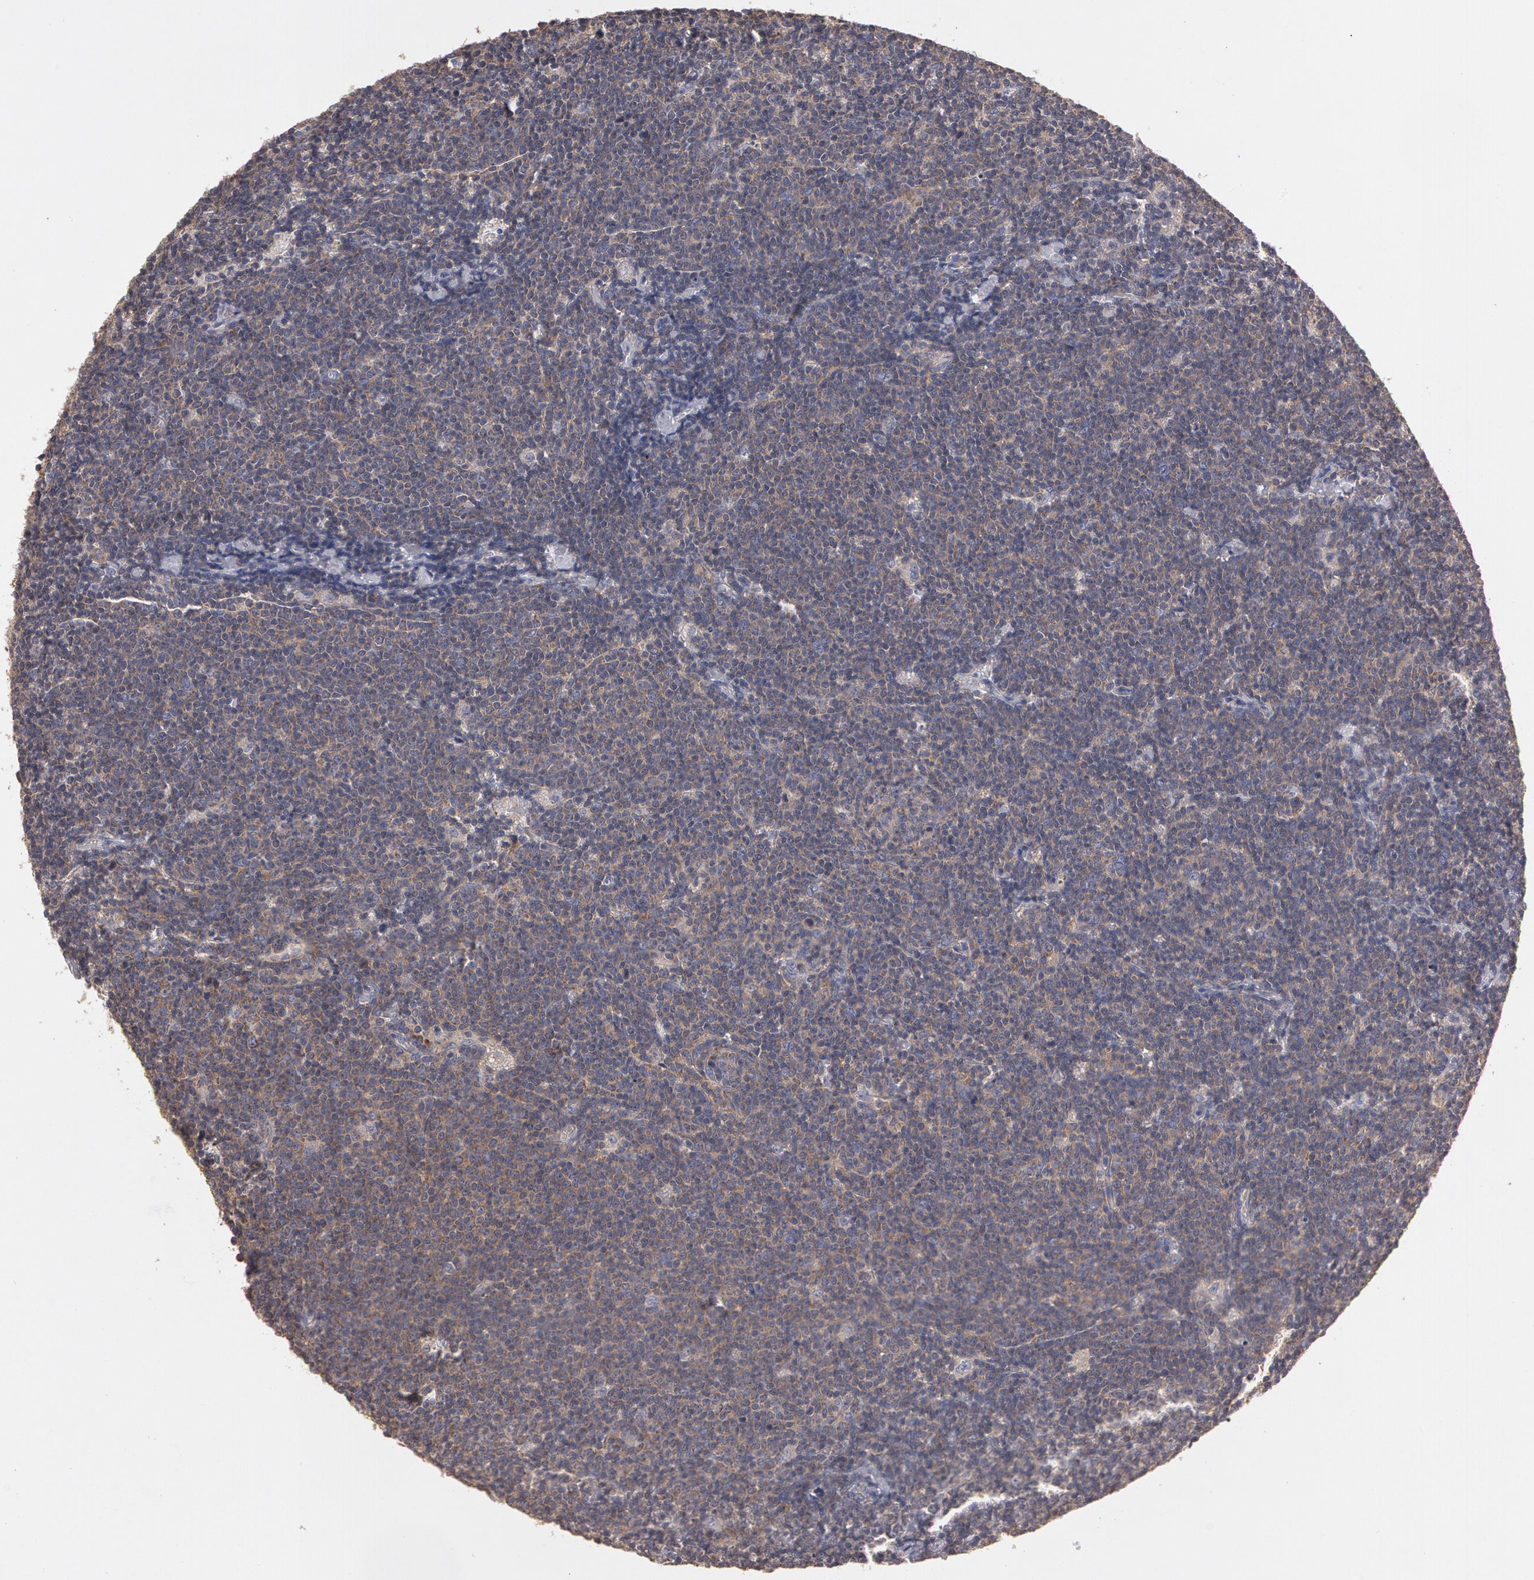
{"staining": {"intensity": "weak", "quantity": "25%-75%", "location": "cytoplasmic/membranous"}, "tissue": "lymphoma", "cell_type": "Tumor cells", "image_type": "cancer", "snomed": [{"axis": "morphology", "description": "Malignant lymphoma, non-Hodgkin's type, Low grade"}, {"axis": "topography", "description": "Lymph node"}], "caption": "Lymphoma was stained to show a protein in brown. There is low levels of weak cytoplasmic/membranous staining in approximately 25%-75% of tumor cells.", "gene": "NEK9", "patient": {"sex": "male", "age": 65}}